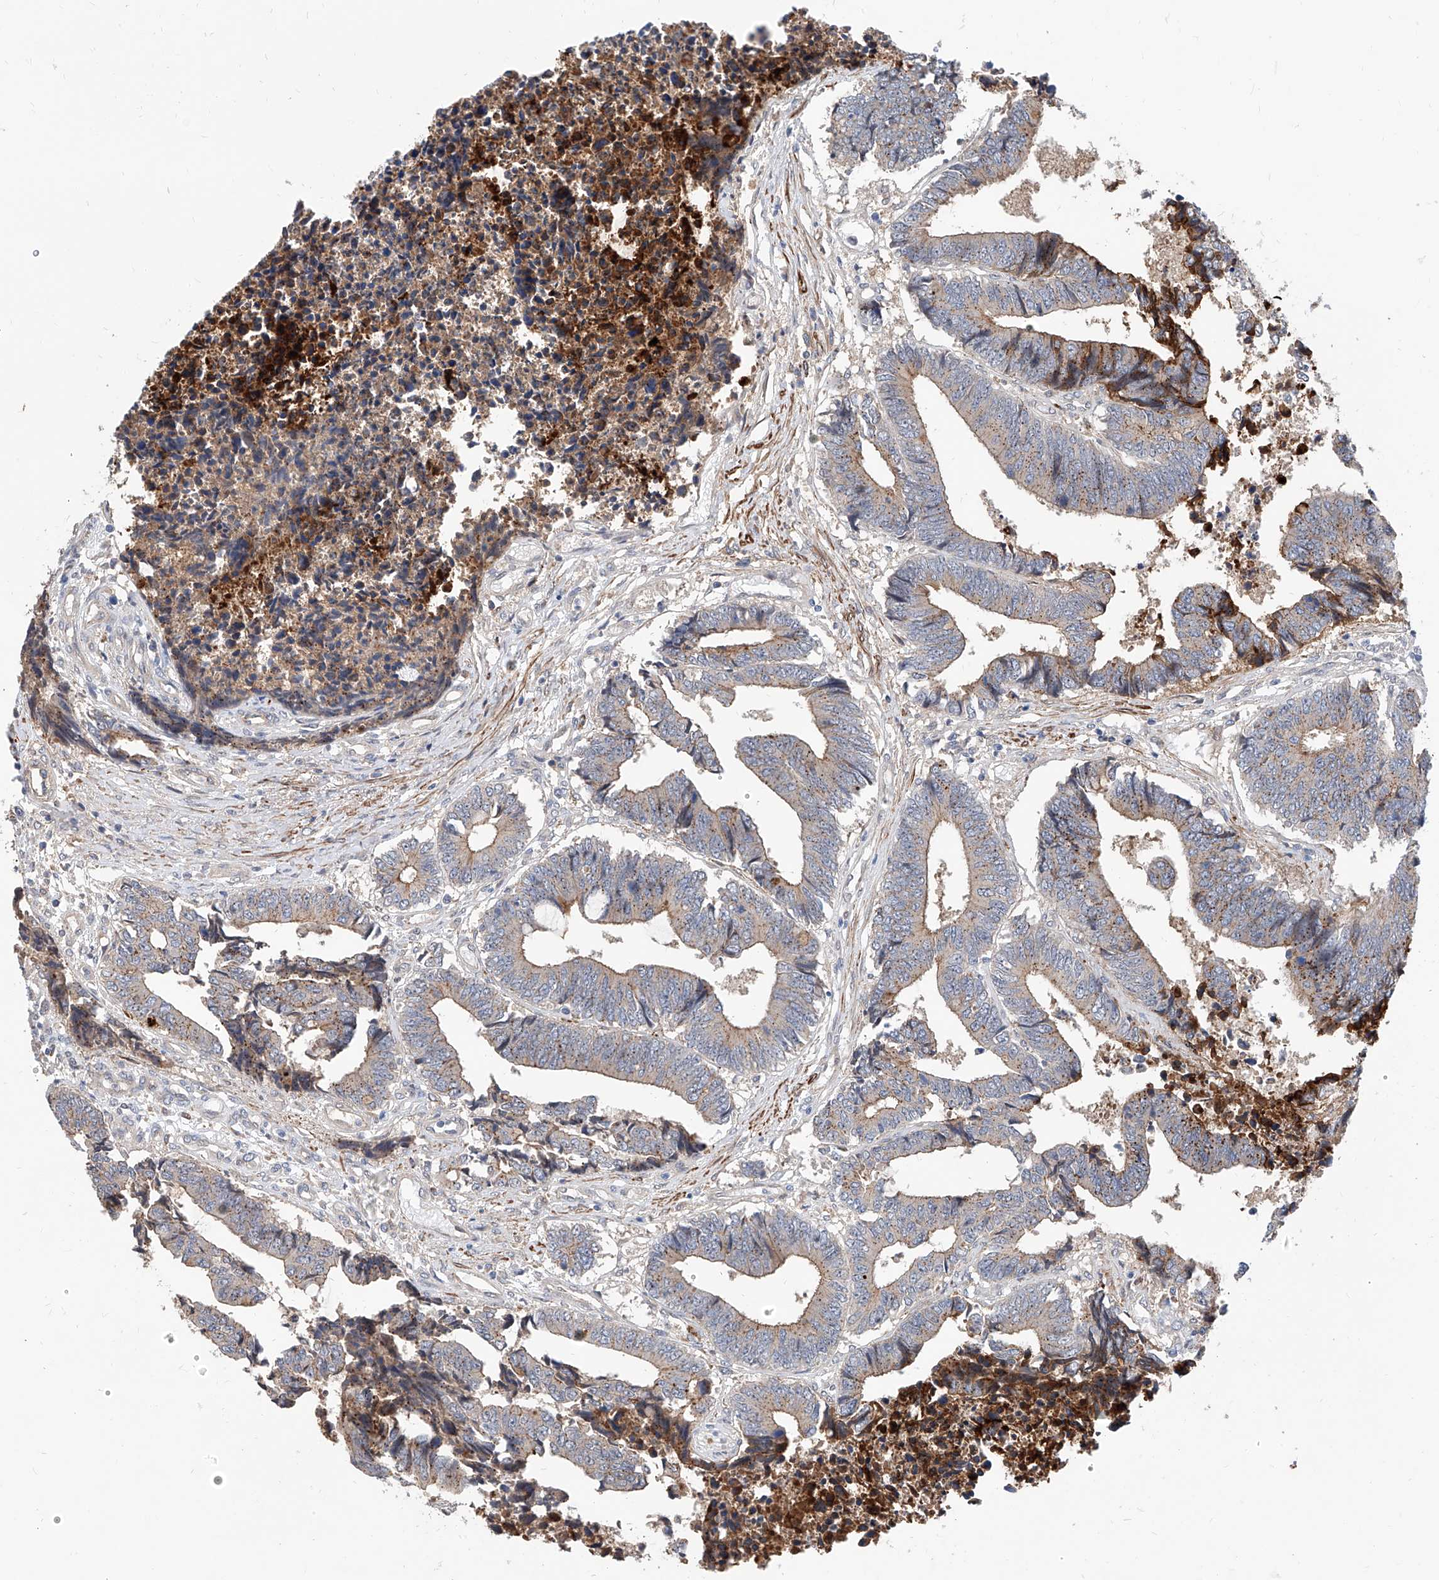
{"staining": {"intensity": "moderate", "quantity": "25%-75%", "location": "cytoplasmic/membranous"}, "tissue": "colorectal cancer", "cell_type": "Tumor cells", "image_type": "cancer", "snomed": [{"axis": "morphology", "description": "Adenocarcinoma, NOS"}, {"axis": "topography", "description": "Rectum"}], "caption": "The histopathology image displays immunohistochemical staining of colorectal adenocarcinoma. There is moderate cytoplasmic/membranous positivity is appreciated in about 25%-75% of tumor cells.", "gene": "MAGEE2", "patient": {"sex": "male", "age": 84}}